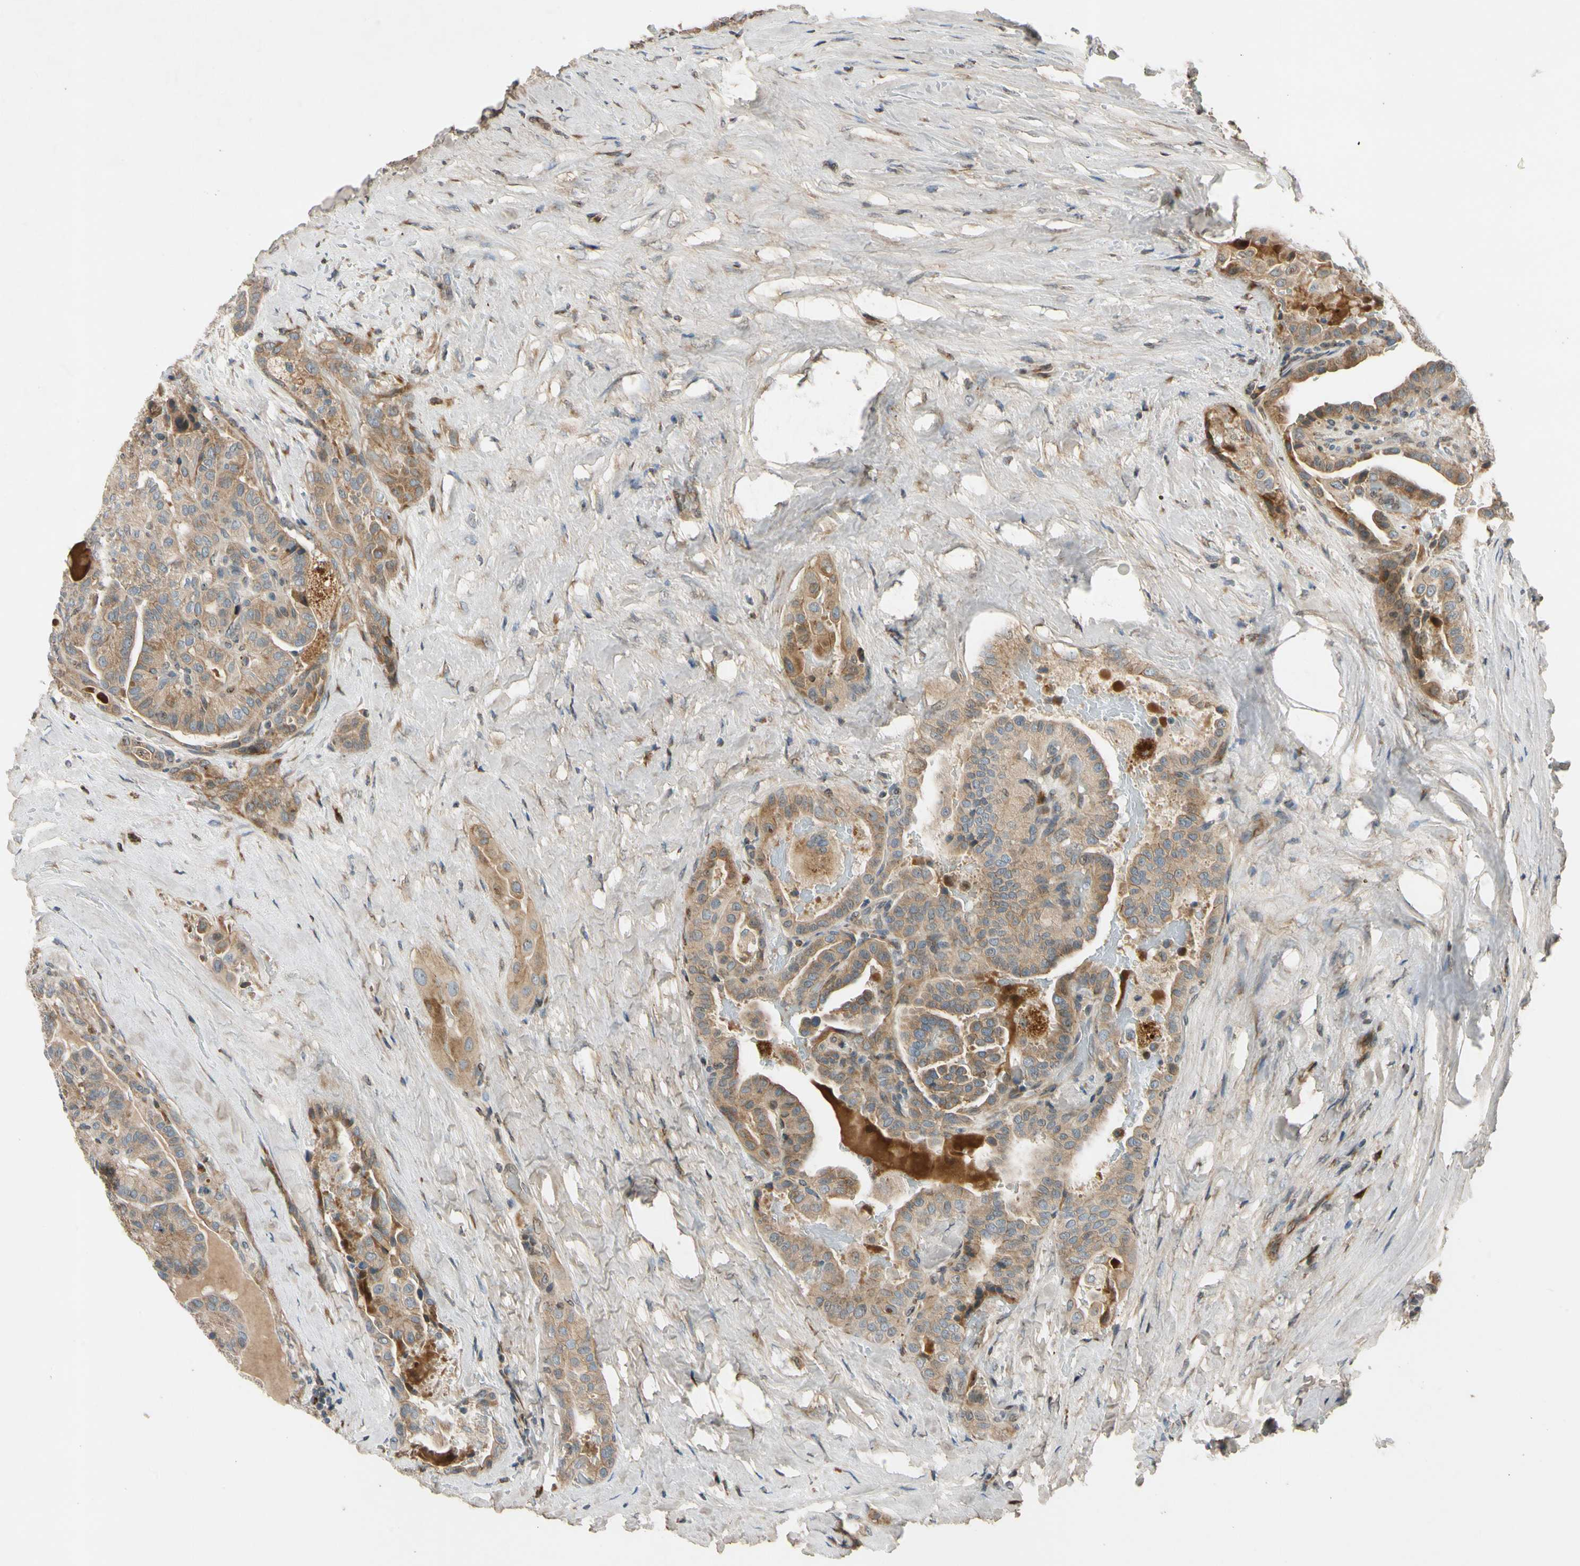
{"staining": {"intensity": "moderate", "quantity": ">75%", "location": "cytoplasmic/membranous"}, "tissue": "thyroid cancer", "cell_type": "Tumor cells", "image_type": "cancer", "snomed": [{"axis": "morphology", "description": "Papillary adenocarcinoma, NOS"}, {"axis": "topography", "description": "Thyroid gland"}], "caption": "DAB (3,3'-diaminobenzidine) immunohistochemical staining of papillary adenocarcinoma (thyroid) reveals moderate cytoplasmic/membranous protein staining in about >75% of tumor cells. The staining is performed using DAB brown chromogen to label protein expression. The nuclei are counter-stained blue using hematoxylin.", "gene": "MST1R", "patient": {"sex": "male", "age": 77}}